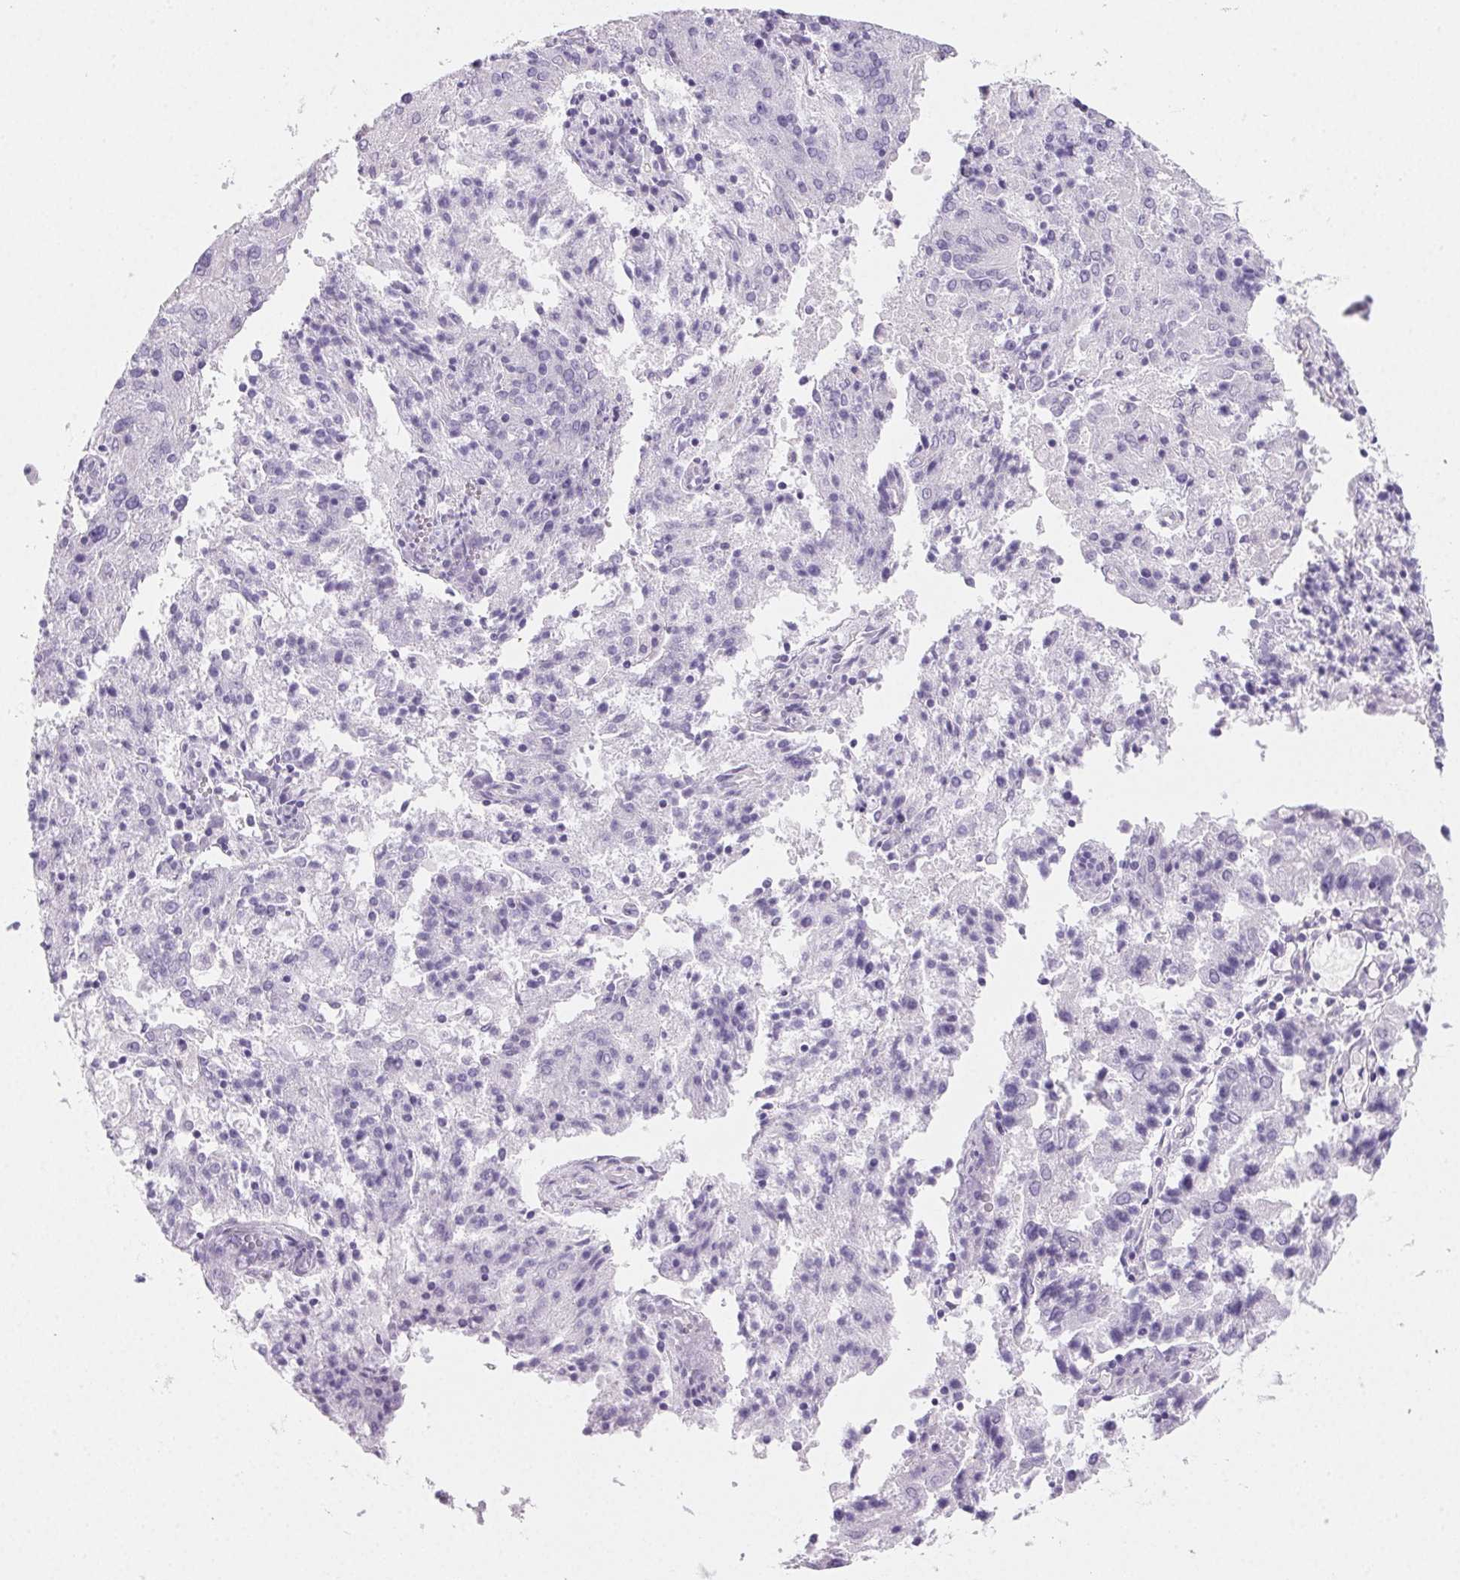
{"staining": {"intensity": "negative", "quantity": "none", "location": "none"}, "tissue": "endometrial cancer", "cell_type": "Tumor cells", "image_type": "cancer", "snomed": [{"axis": "morphology", "description": "Adenocarcinoma, NOS"}, {"axis": "topography", "description": "Endometrium"}], "caption": "Immunohistochemistry image of human endometrial adenocarcinoma stained for a protein (brown), which displays no expression in tumor cells. Brightfield microscopy of IHC stained with DAB (brown) and hematoxylin (blue), captured at high magnification.", "gene": "PRSS3", "patient": {"sex": "female", "age": 82}}